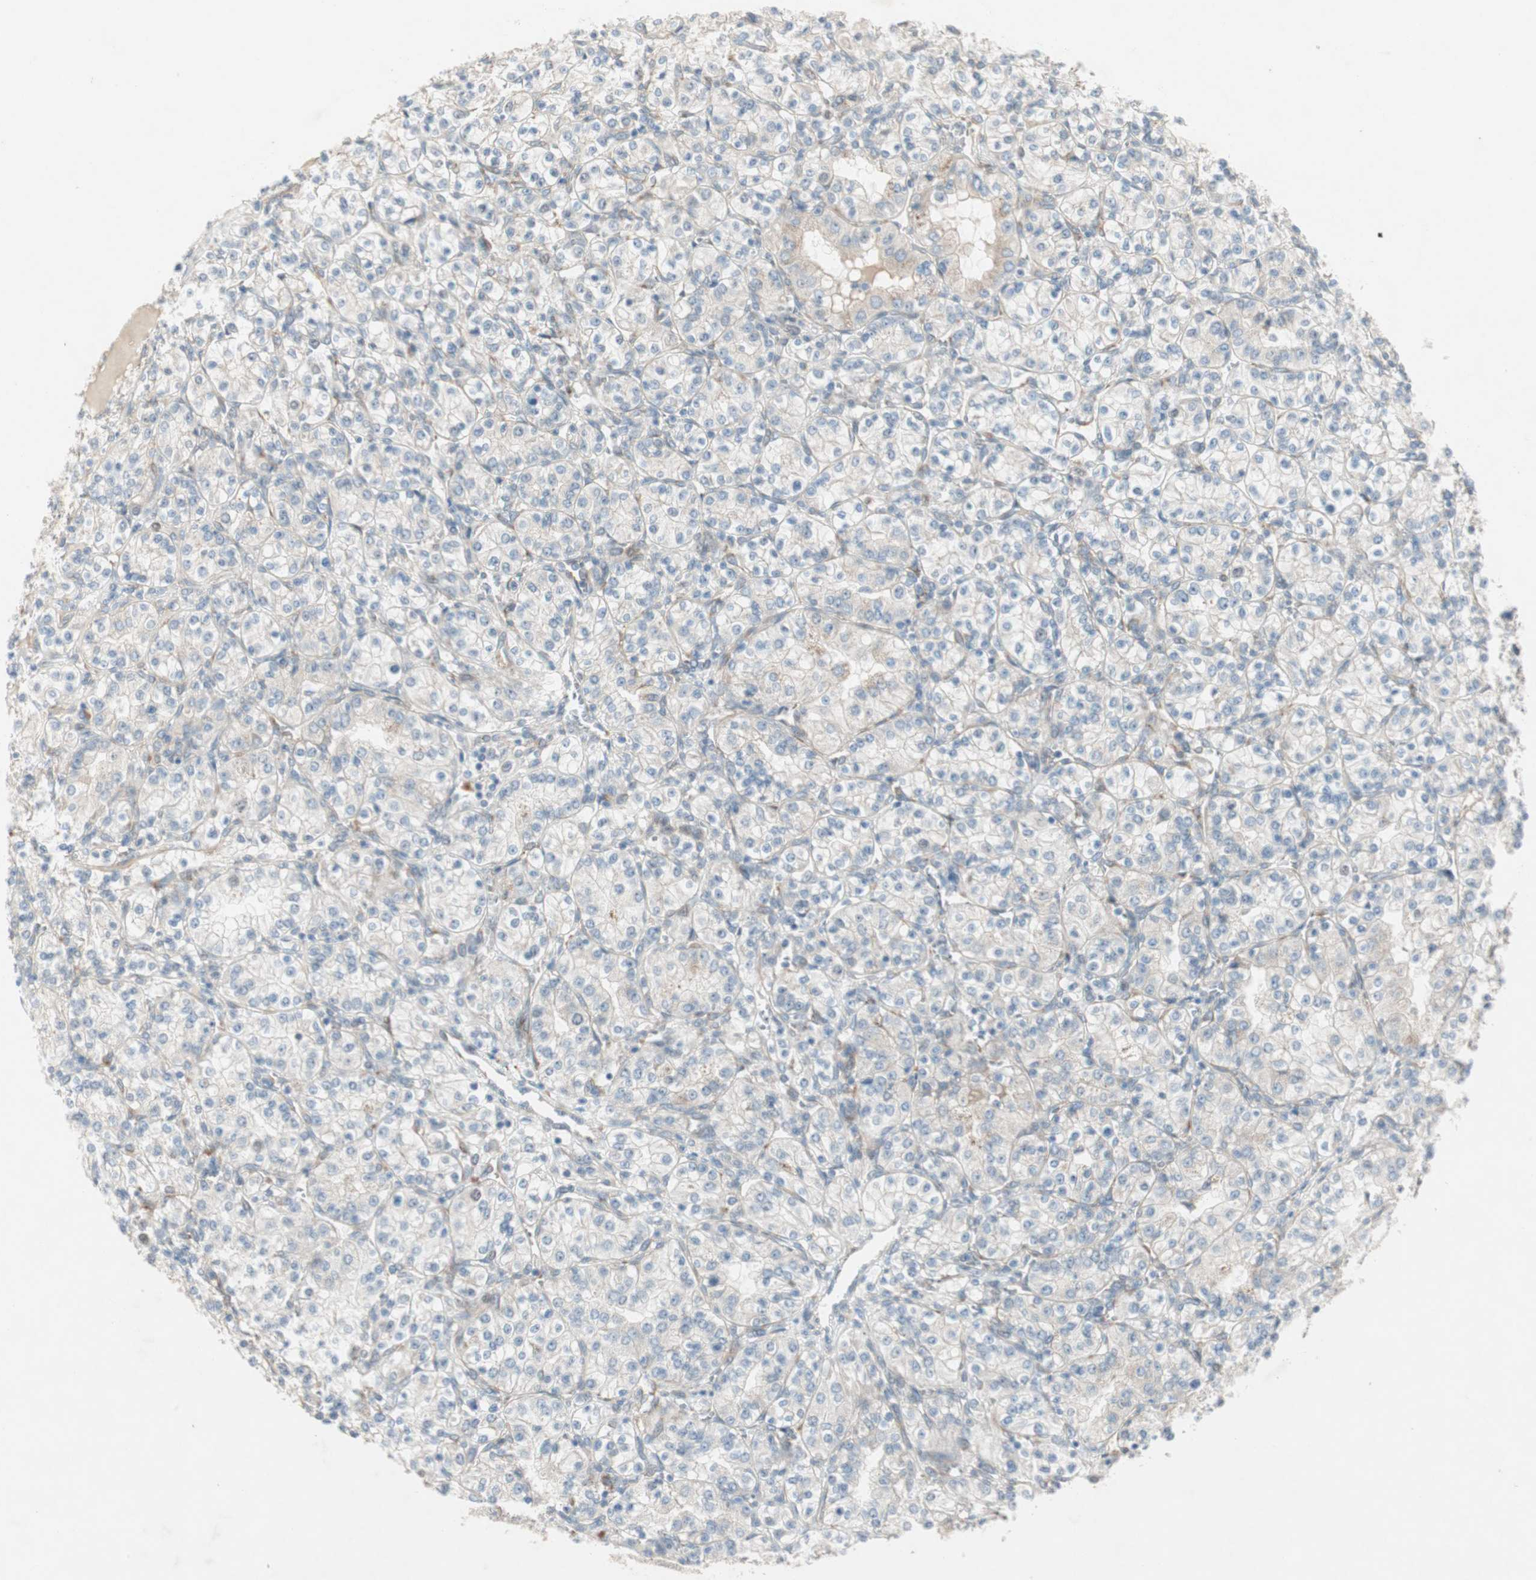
{"staining": {"intensity": "negative", "quantity": "none", "location": "none"}, "tissue": "renal cancer", "cell_type": "Tumor cells", "image_type": "cancer", "snomed": [{"axis": "morphology", "description": "Adenocarcinoma, NOS"}, {"axis": "topography", "description": "Kidney"}], "caption": "This is a micrograph of immunohistochemistry staining of adenocarcinoma (renal), which shows no positivity in tumor cells.", "gene": "ZNF37A", "patient": {"sex": "male", "age": 77}}